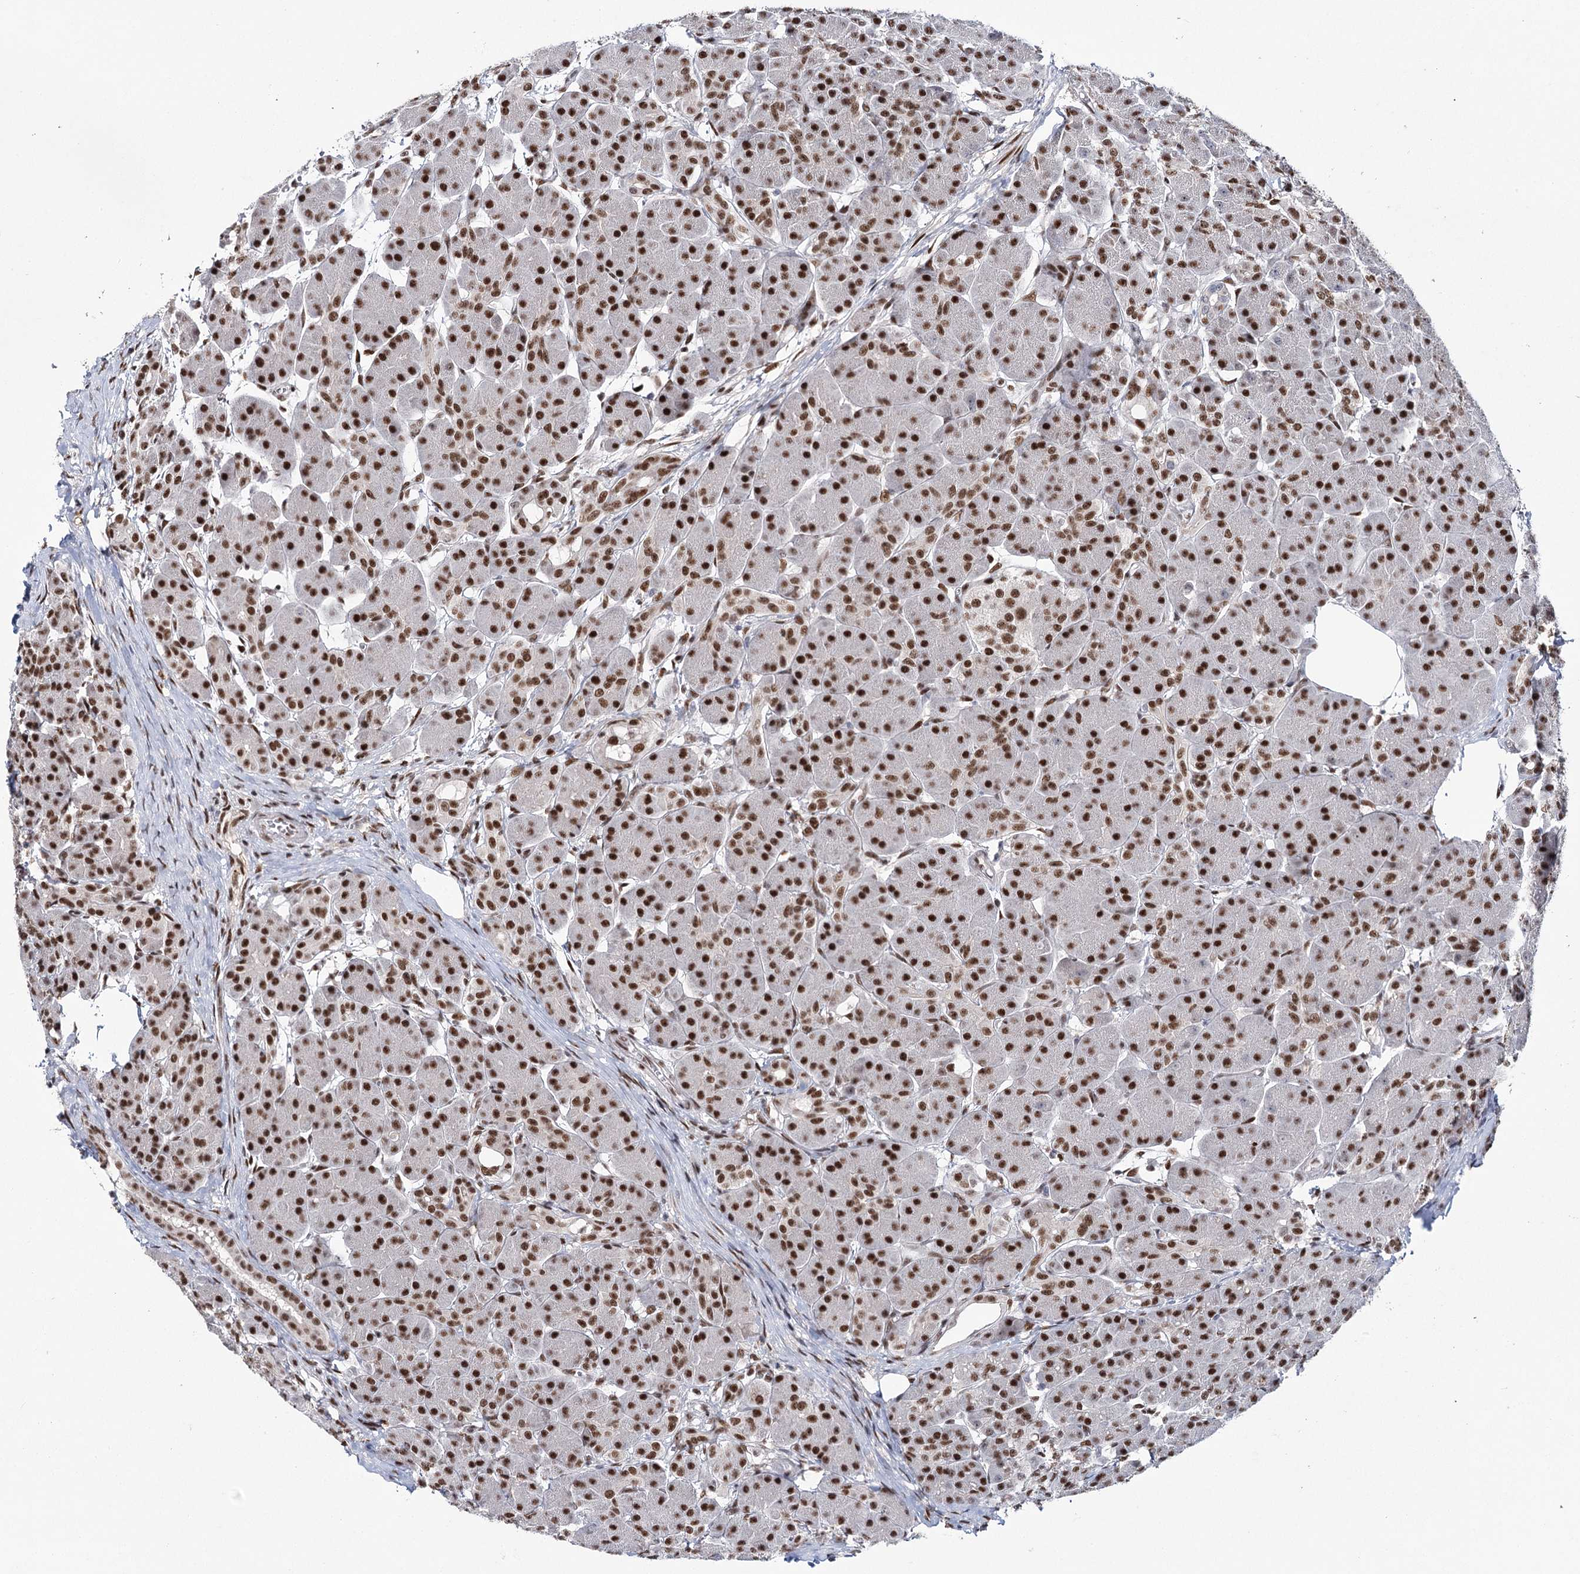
{"staining": {"intensity": "strong", "quantity": ">75%", "location": "nuclear"}, "tissue": "pancreas", "cell_type": "Exocrine glandular cells", "image_type": "normal", "snomed": [{"axis": "morphology", "description": "Normal tissue, NOS"}, {"axis": "topography", "description": "Pancreas"}], "caption": "Immunohistochemical staining of unremarkable human pancreas demonstrates high levels of strong nuclear staining in approximately >75% of exocrine glandular cells.", "gene": "SCAF8", "patient": {"sex": "male", "age": 63}}